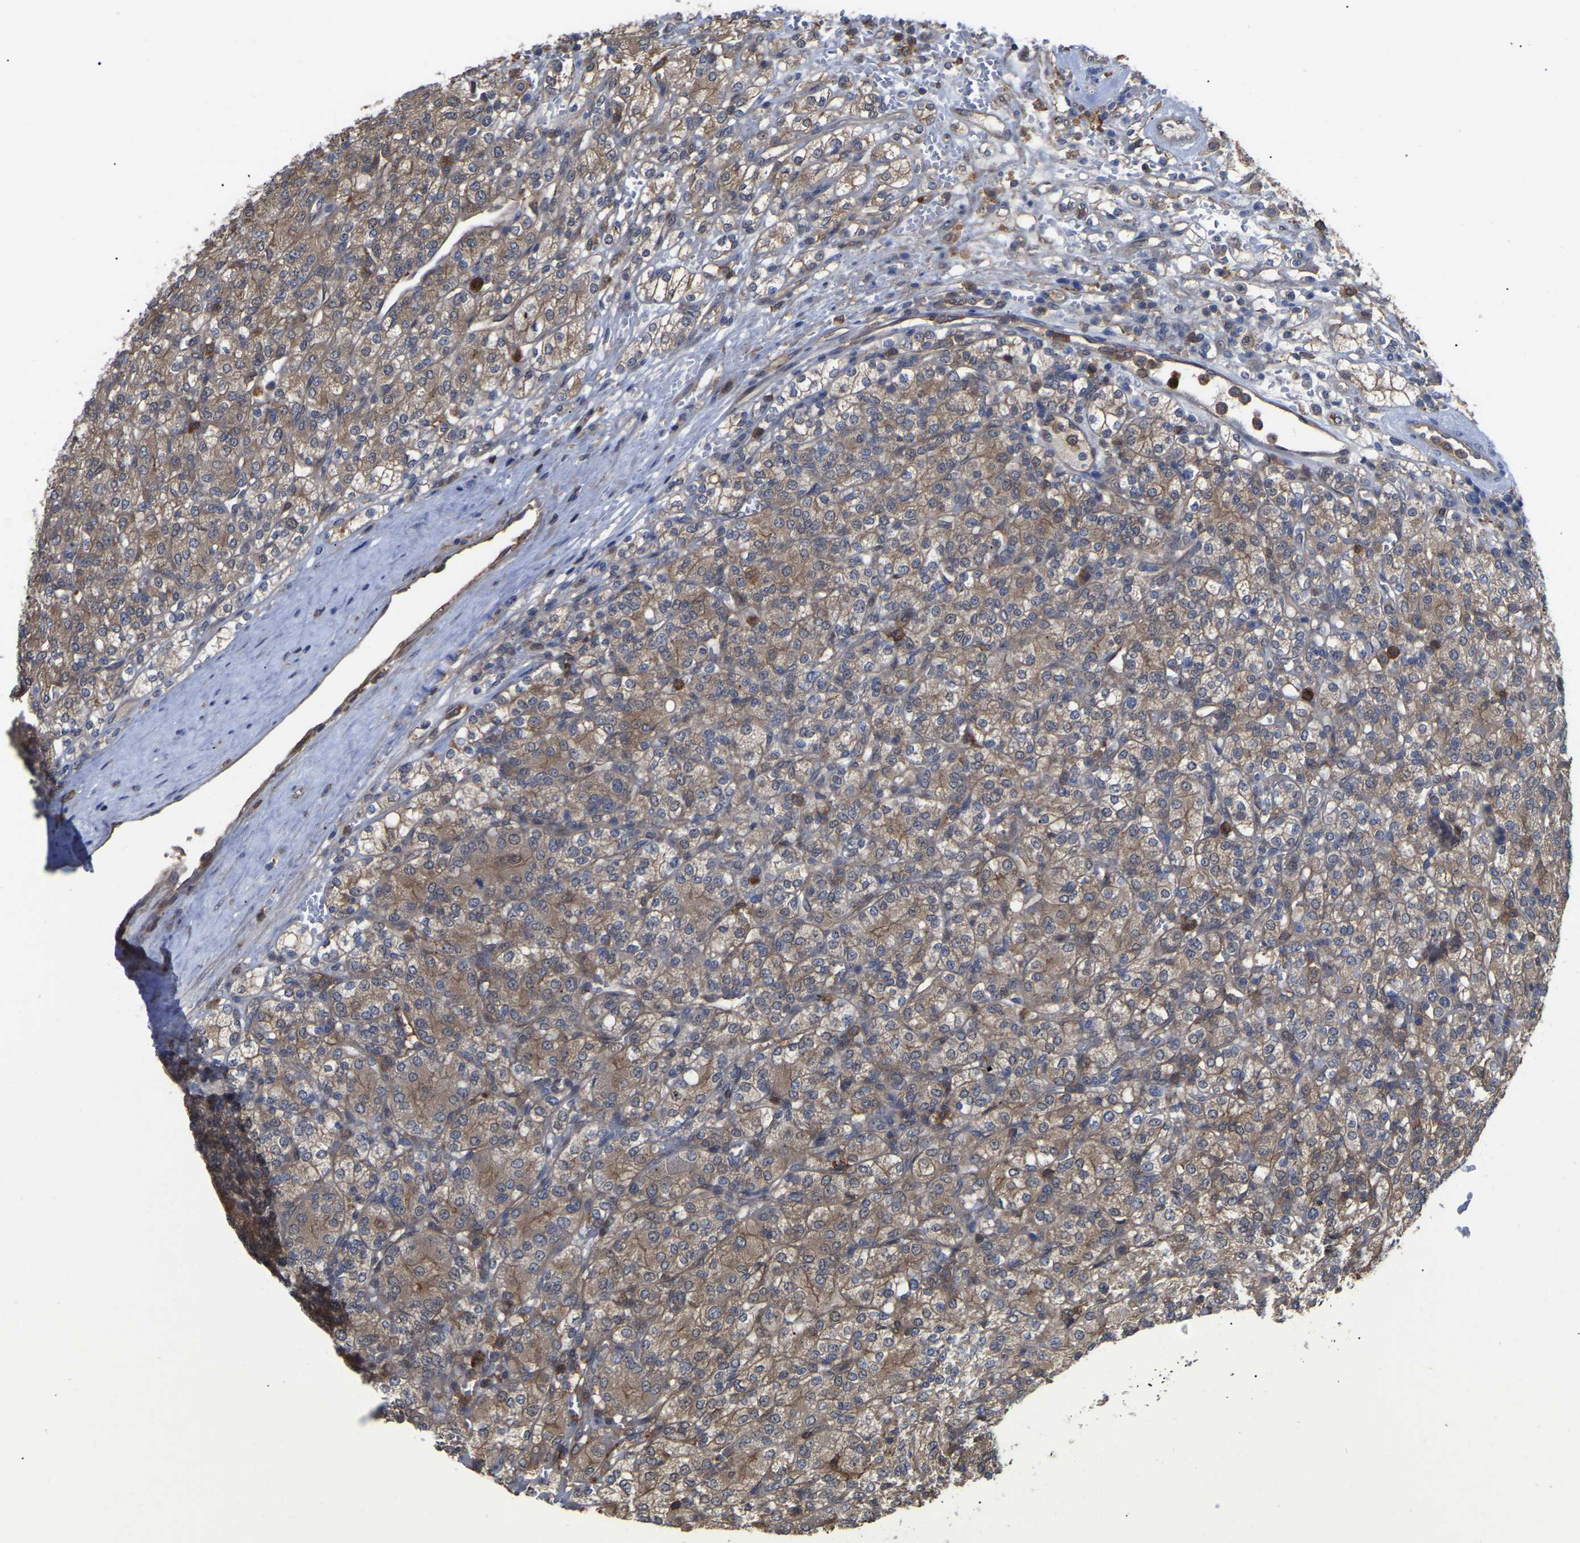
{"staining": {"intensity": "moderate", "quantity": ">75%", "location": "cytoplasmic/membranous"}, "tissue": "renal cancer", "cell_type": "Tumor cells", "image_type": "cancer", "snomed": [{"axis": "morphology", "description": "Adenocarcinoma, NOS"}, {"axis": "topography", "description": "Kidney"}], "caption": "There is medium levels of moderate cytoplasmic/membranous staining in tumor cells of renal adenocarcinoma, as demonstrated by immunohistochemical staining (brown color).", "gene": "CIT", "patient": {"sex": "male", "age": 77}}